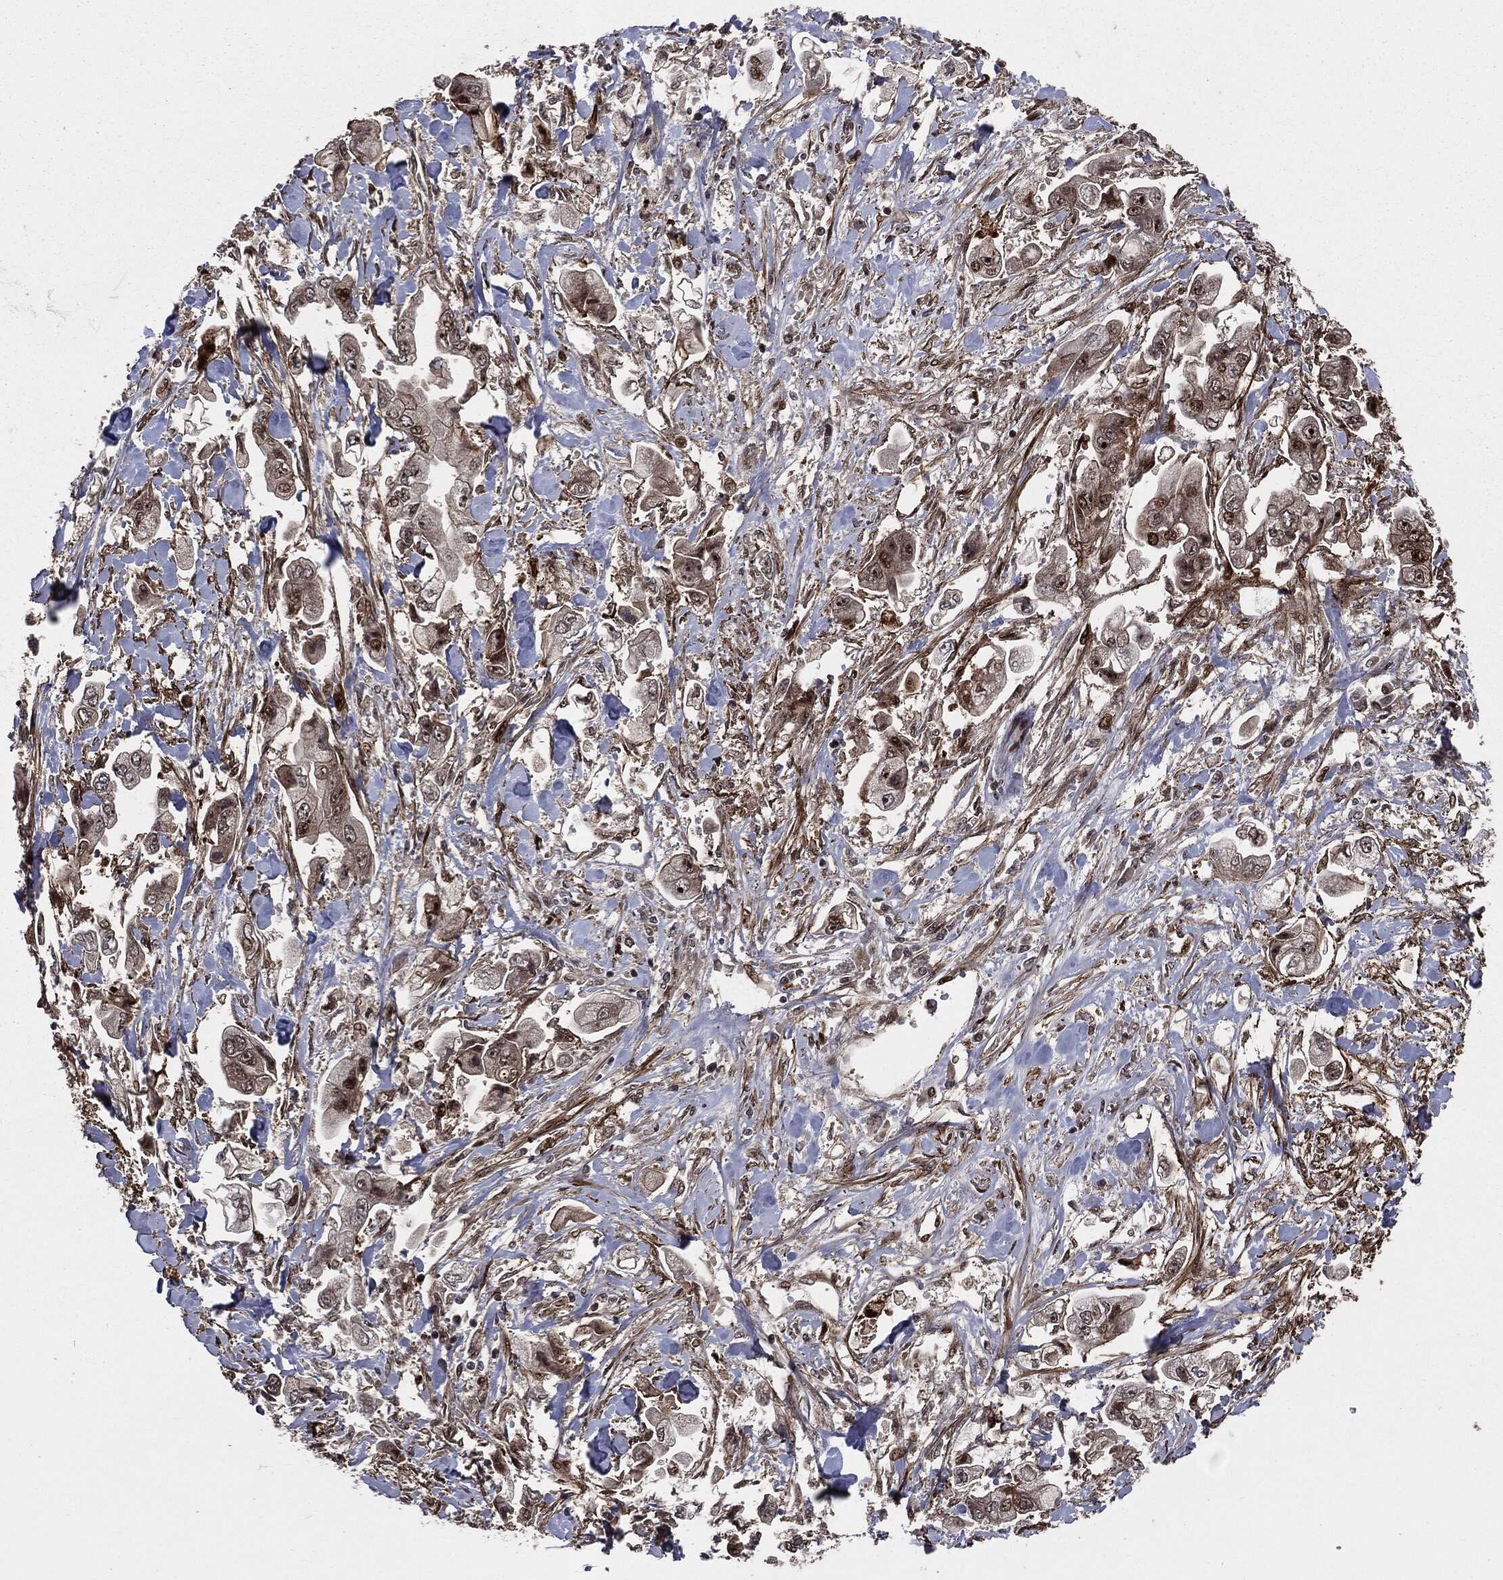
{"staining": {"intensity": "strong", "quantity": "<25%", "location": "nuclear"}, "tissue": "stomach cancer", "cell_type": "Tumor cells", "image_type": "cancer", "snomed": [{"axis": "morphology", "description": "Adenocarcinoma, NOS"}, {"axis": "topography", "description": "Stomach"}], "caption": "About <25% of tumor cells in human stomach cancer (adenocarcinoma) display strong nuclear protein staining as visualized by brown immunohistochemical staining.", "gene": "SMAD4", "patient": {"sex": "male", "age": 62}}